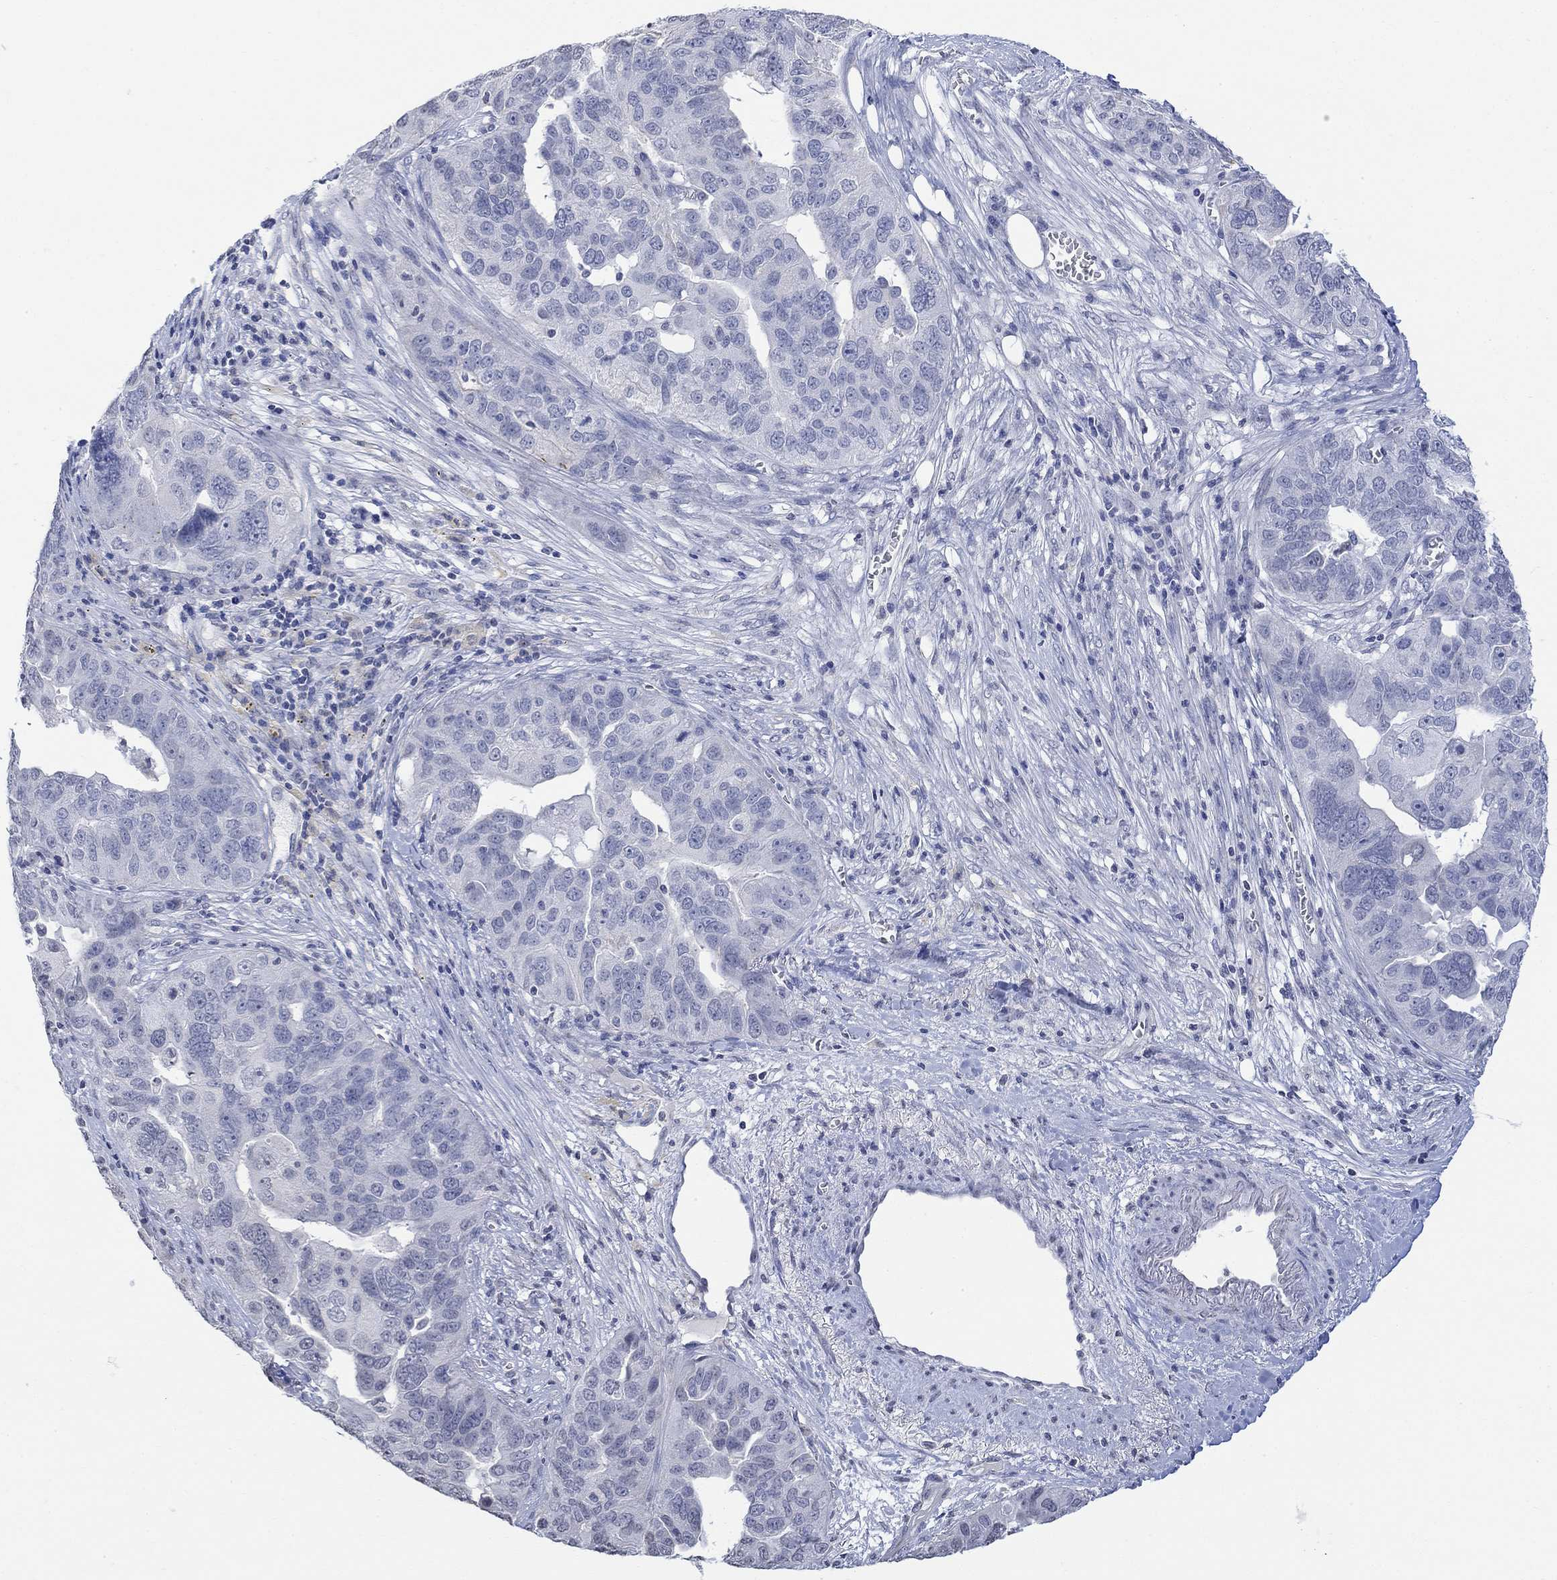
{"staining": {"intensity": "negative", "quantity": "none", "location": "none"}, "tissue": "ovarian cancer", "cell_type": "Tumor cells", "image_type": "cancer", "snomed": [{"axis": "morphology", "description": "Carcinoma, endometroid"}, {"axis": "topography", "description": "Soft tissue"}, {"axis": "topography", "description": "Ovary"}], "caption": "Immunohistochemical staining of endometroid carcinoma (ovarian) displays no significant expression in tumor cells. (DAB (3,3'-diaminobenzidine) immunohistochemistry visualized using brightfield microscopy, high magnification).", "gene": "TMEM255A", "patient": {"sex": "female", "age": 52}}